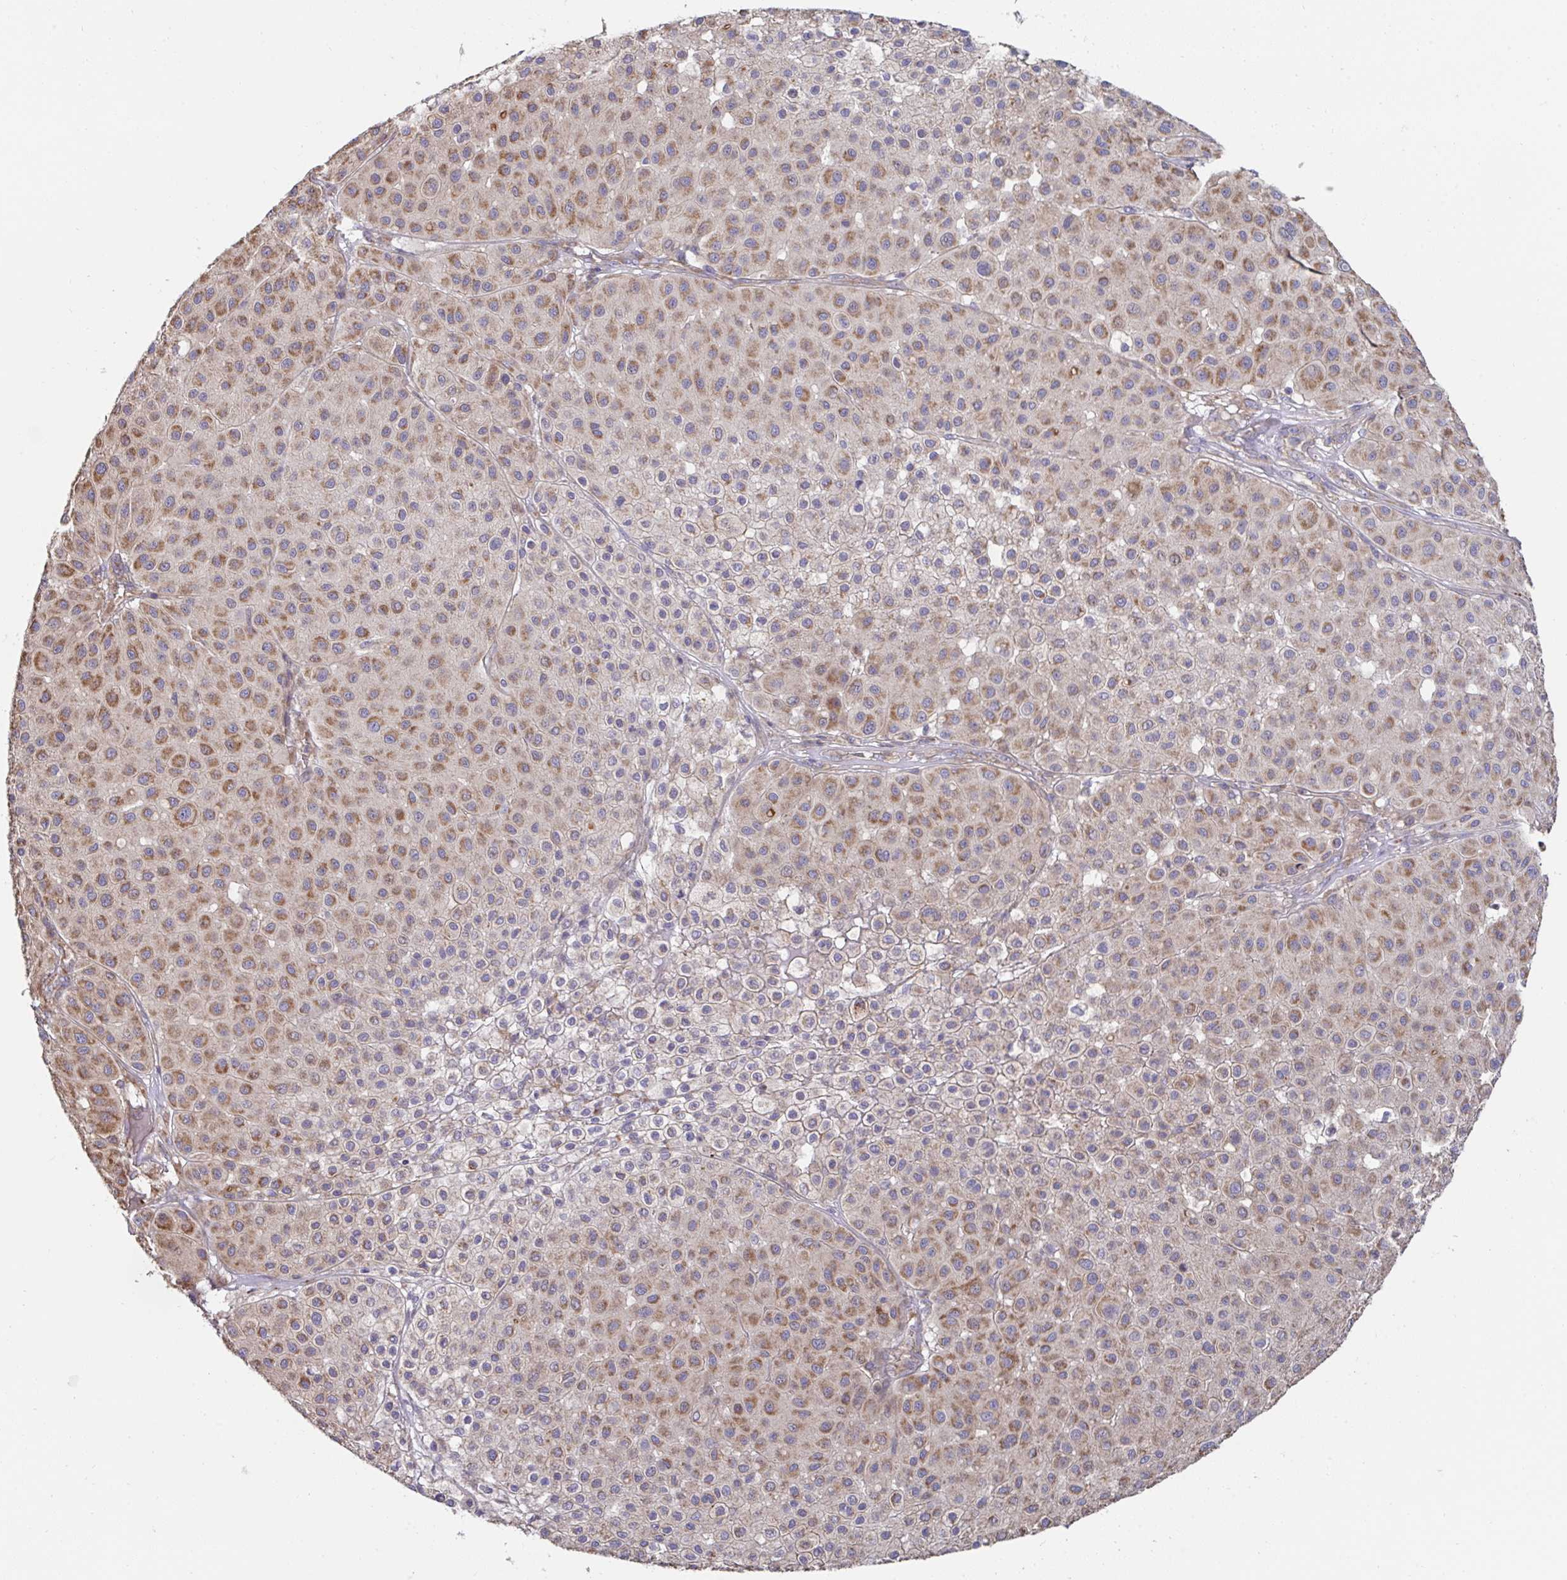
{"staining": {"intensity": "moderate", "quantity": ">75%", "location": "cytoplasmic/membranous"}, "tissue": "melanoma", "cell_type": "Tumor cells", "image_type": "cancer", "snomed": [{"axis": "morphology", "description": "Malignant melanoma, Metastatic site"}, {"axis": "topography", "description": "Smooth muscle"}], "caption": "Moderate cytoplasmic/membranous expression is identified in approximately >75% of tumor cells in malignant melanoma (metastatic site).", "gene": "DZANK1", "patient": {"sex": "male", "age": 41}}